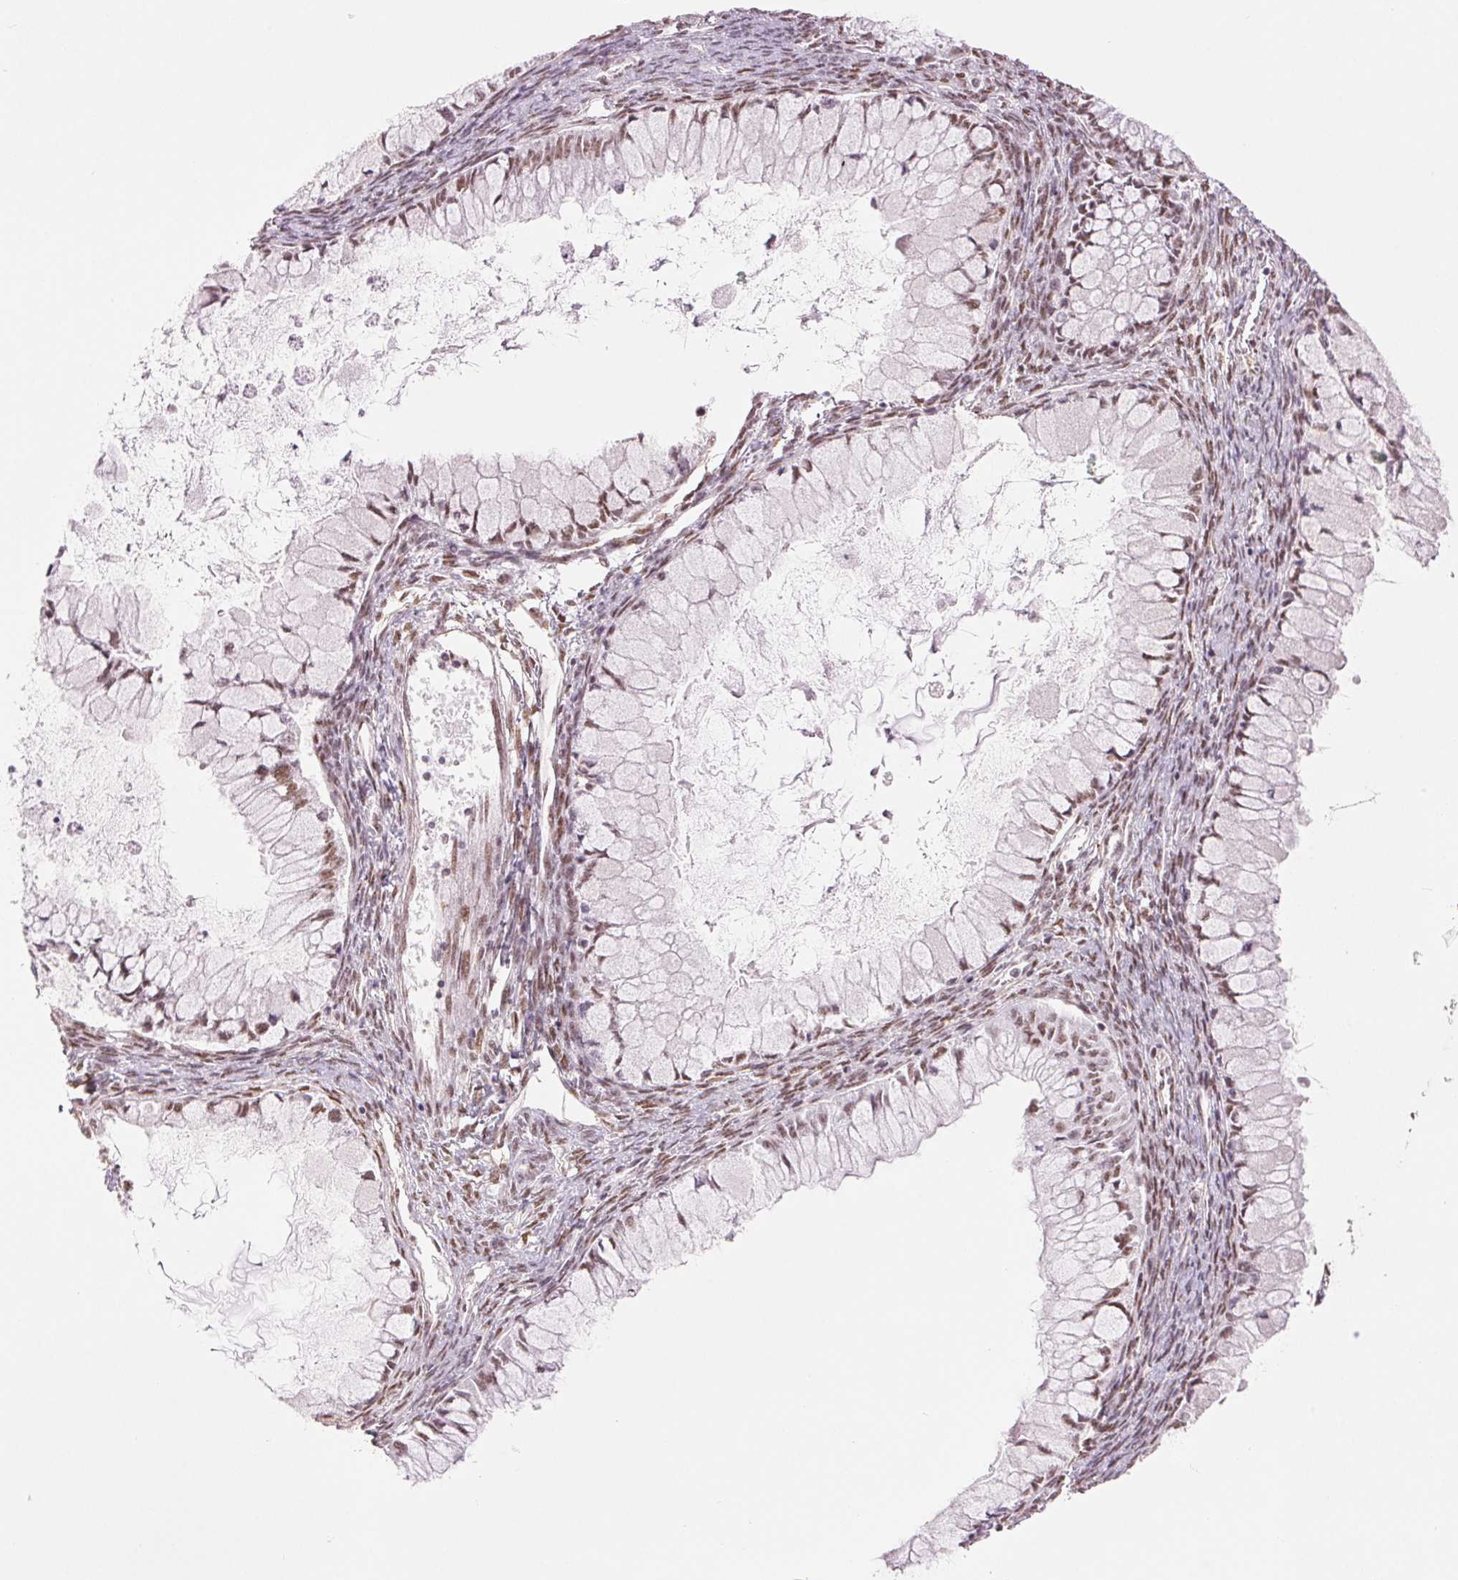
{"staining": {"intensity": "moderate", "quantity": ">75%", "location": "nuclear"}, "tissue": "ovarian cancer", "cell_type": "Tumor cells", "image_type": "cancer", "snomed": [{"axis": "morphology", "description": "Cystadenocarcinoma, mucinous, NOS"}, {"axis": "topography", "description": "Ovary"}], "caption": "Human mucinous cystadenocarcinoma (ovarian) stained for a protein (brown) exhibits moderate nuclear positive expression in approximately >75% of tumor cells.", "gene": "ZFR2", "patient": {"sex": "female", "age": 34}}